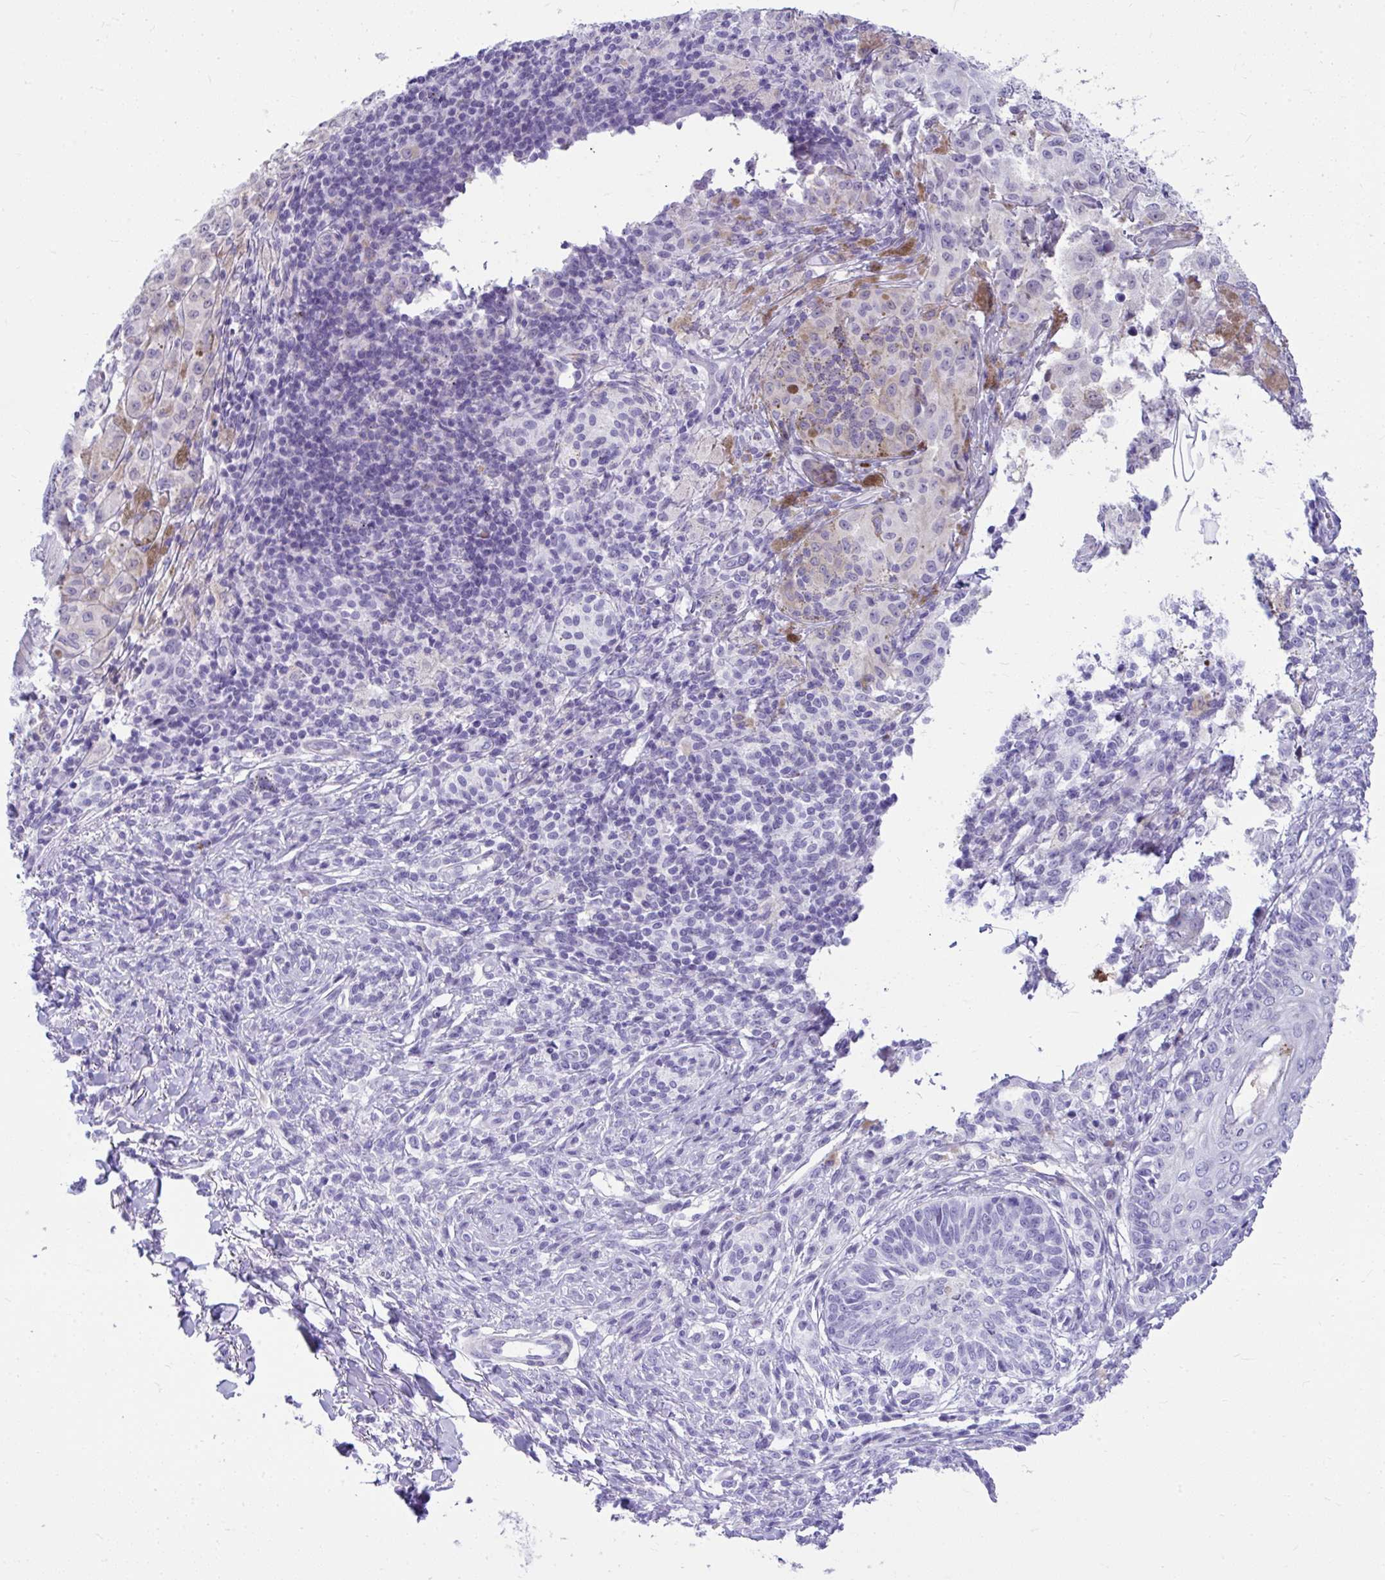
{"staining": {"intensity": "negative", "quantity": "none", "location": "none"}, "tissue": "melanoma", "cell_type": "Tumor cells", "image_type": "cancer", "snomed": [{"axis": "morphology", "description": "Malignant melanoma, NOS"}, {"axis": "topography", "description": "Skin"}], "caption": "The immunohistochemistry (IHC) micrograph has no significant positivity in tumor cells of malignant melanoma tissue.", "gene": "ISL1", "patient": {"sex": "male", "age": 42}}